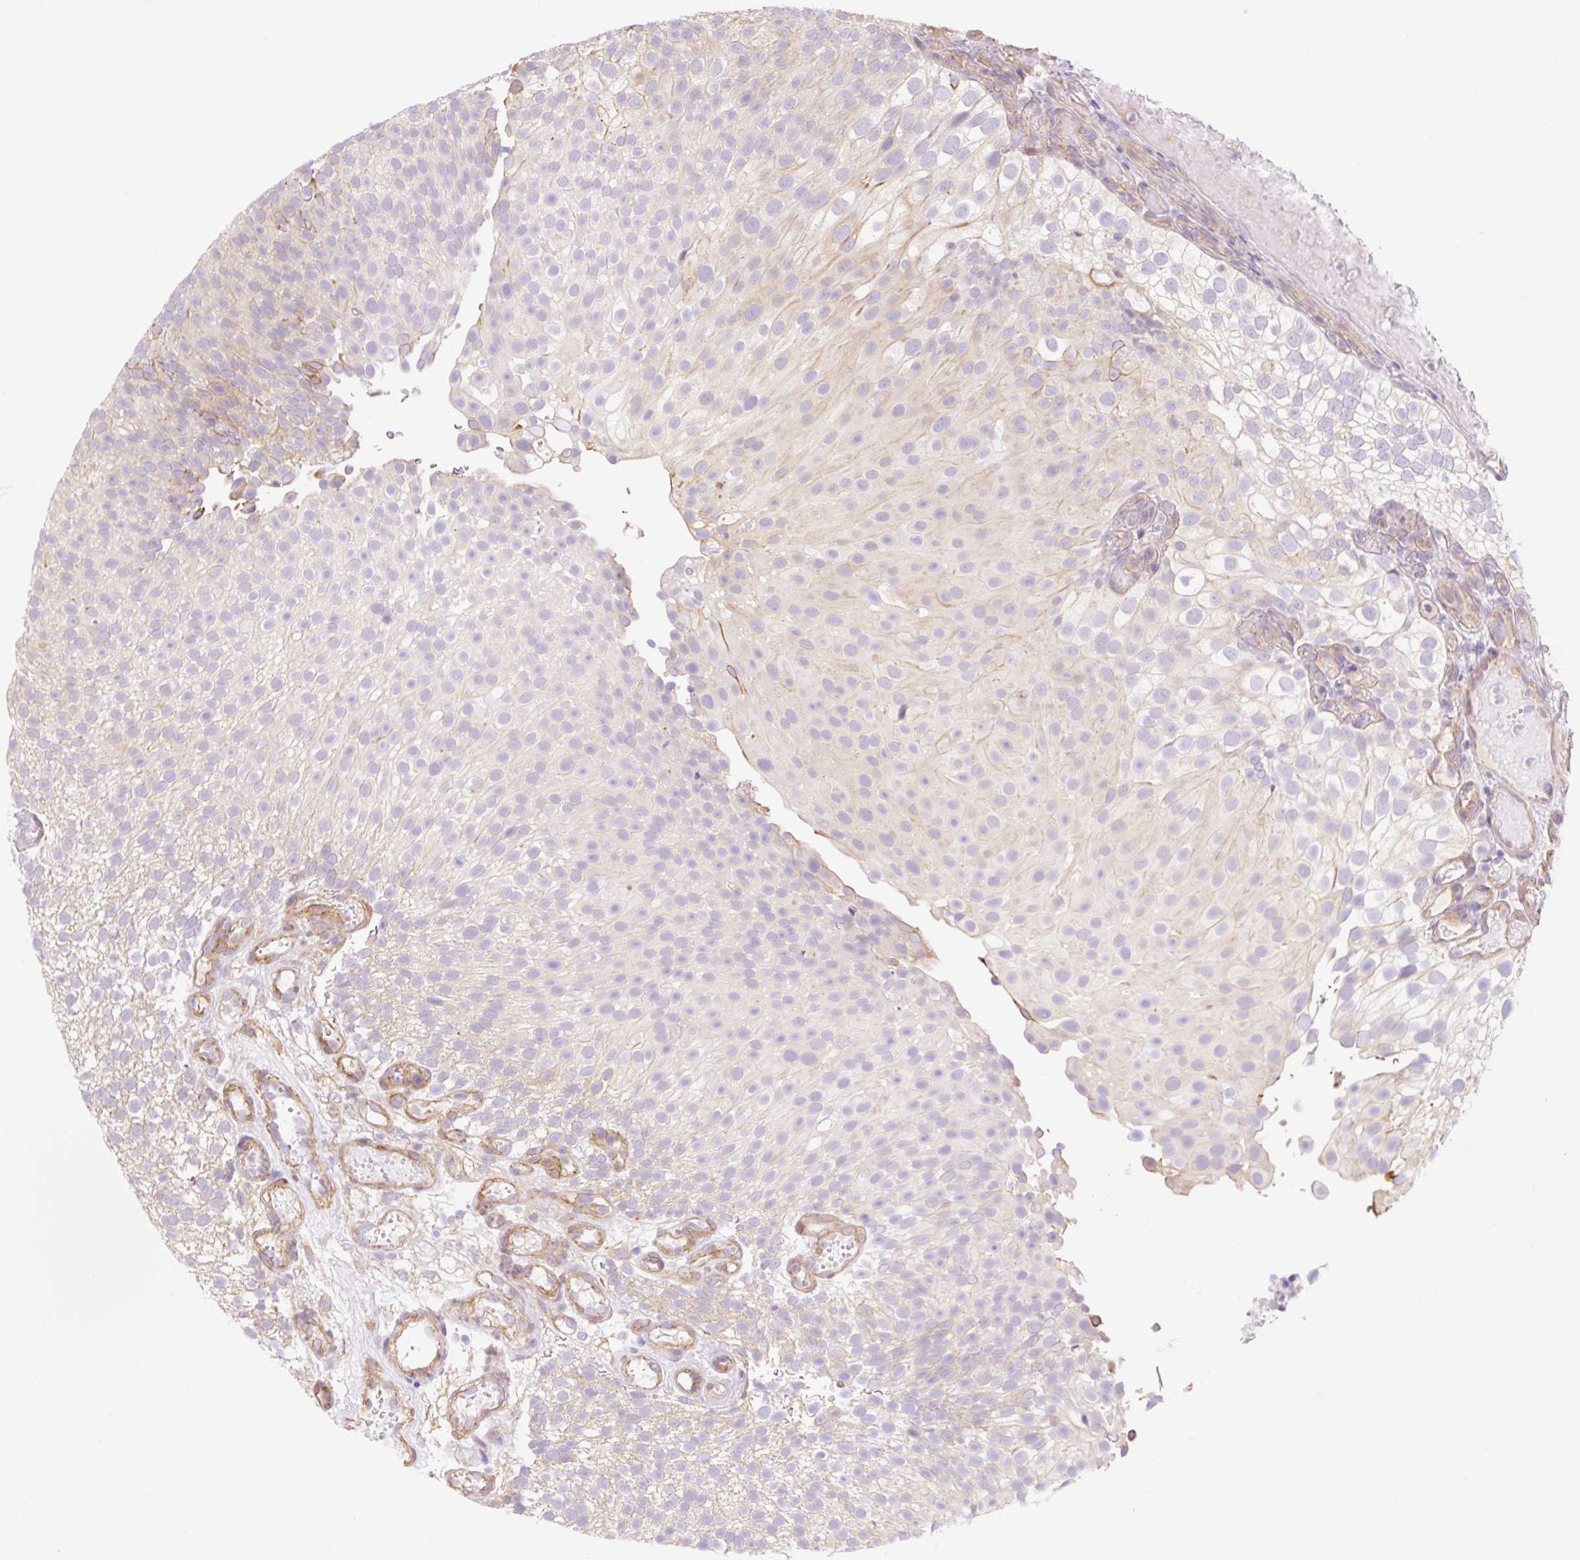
{"staining": {"intensity": "negative", "quantity": "none", "location": "none"}, "tissue": "urothelial cancer", "cell_type": "Tumor cells", "image_type": "cancer", "snomed": [{"axis": "morphology", "description": "Urothelial carcinoma, Low grade"}, {"axis": "topography", "description": "Urinary bladder"}], "caption": "Immunohistochemistry (IHC) micrograph of urothelial cancer stained for a protein (brown), which displays no positivity in tumor cells.", "gene": "NLRP5", "patient": {"sex": "male", "age": 78}}